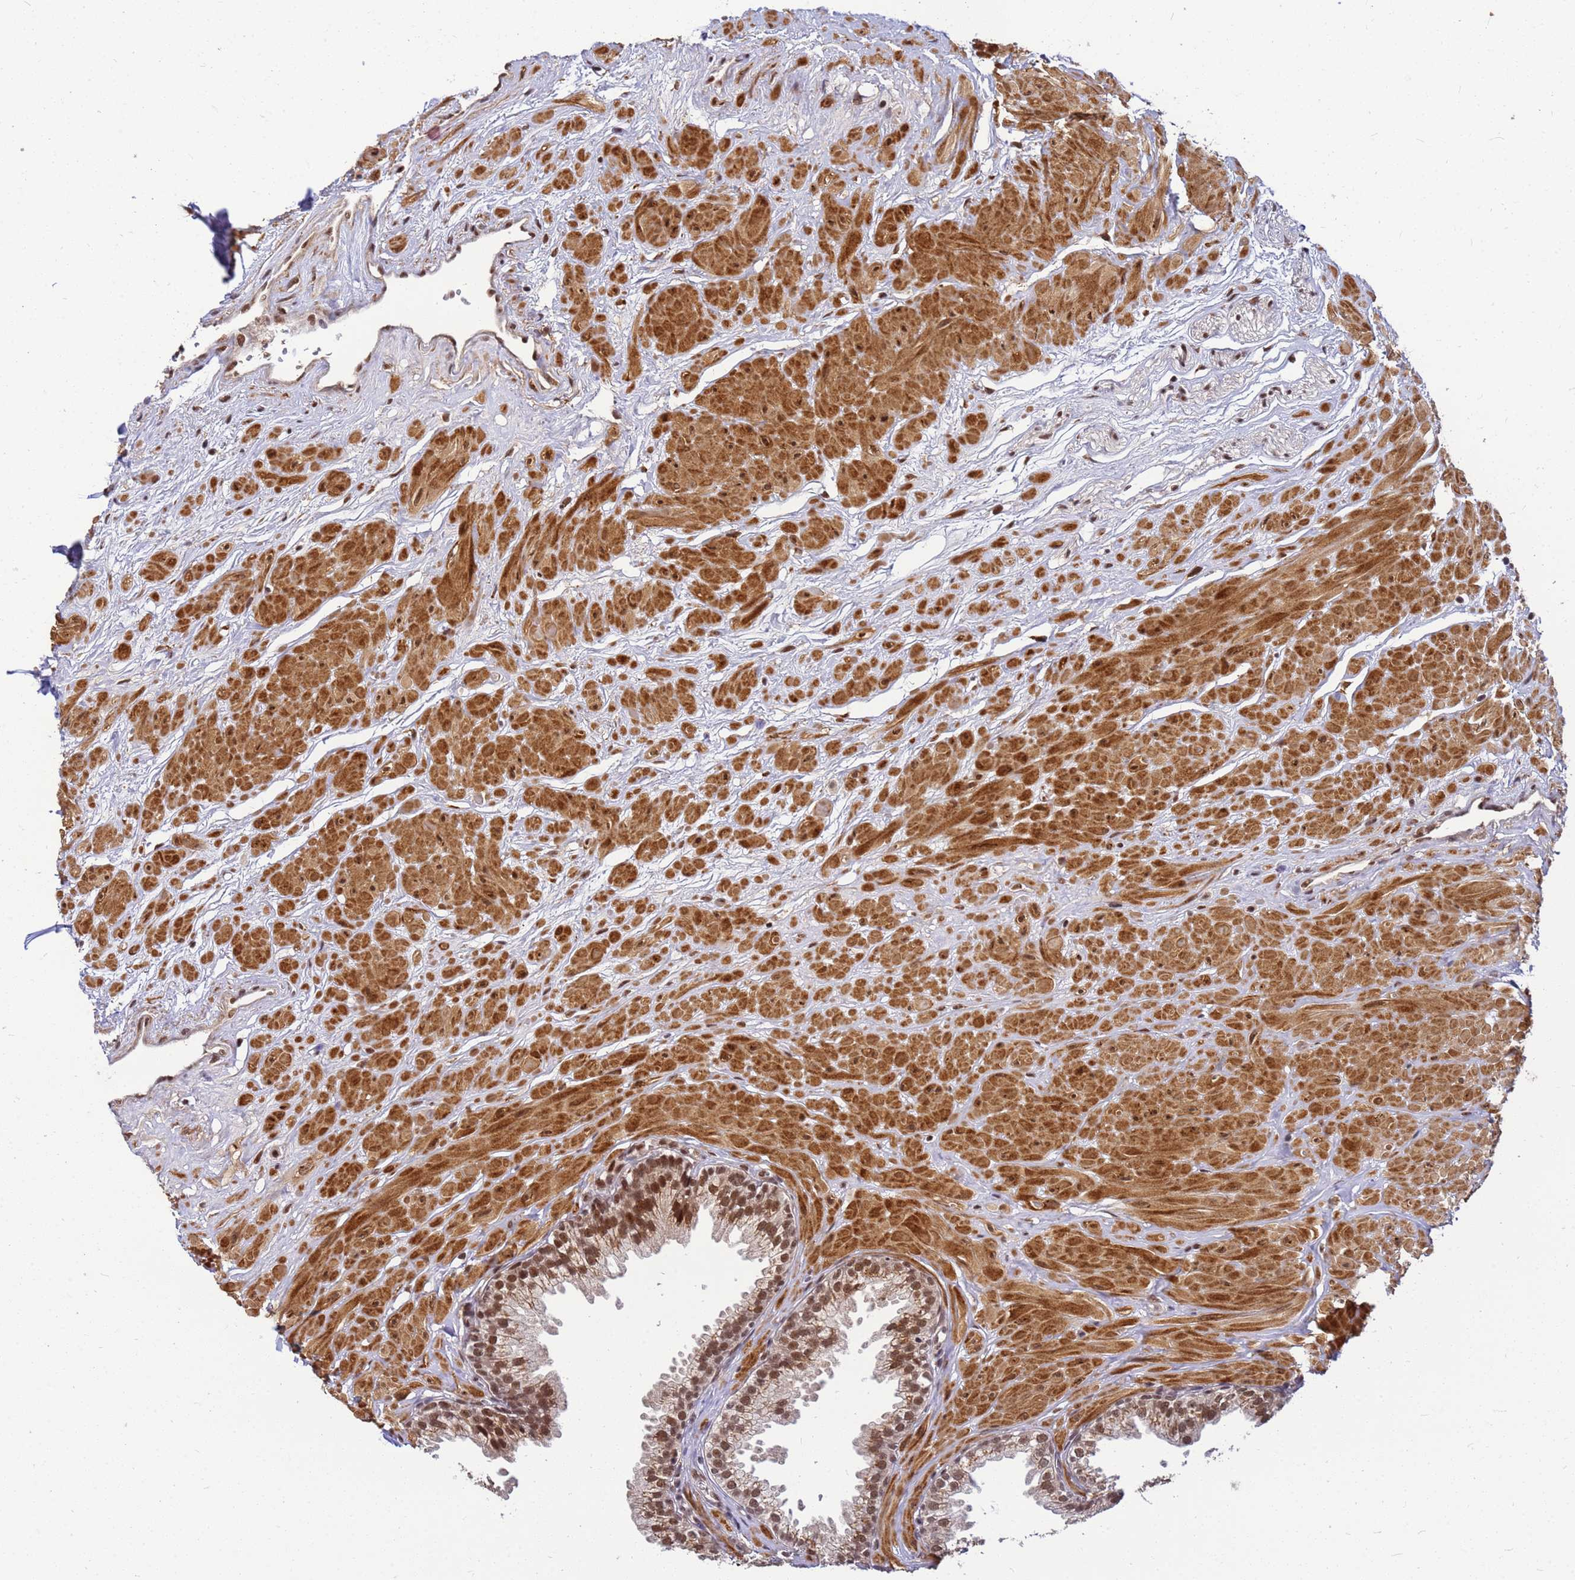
{"staining": {"intensity": "moderate", "quantity": ">75%", "location": "nuclear"}, "tissue": "prostate", "cell_type": "Glandular cells", "image_type": "normal", "snomed": [{"axis": "morphology", "description": "Normal tissue, NOS"}, {"axis": "topography", "description": "Prostate"}, {"axis": "topography", "description": "Peripheral nerve tissue"}], "caption": "High-magnification brightfield microscopy of normal prostate stained with DAB (3,3'-diaminobenzidine) (brown) and counterstained with hematoxylin (blue). glandular cells exhibit moderate nuclear positivity is present in about>75% of cells. The protein of interest is shown in brown color, while the nuclei are stained blue.", "gene": "NCBP2", "patient": {"sex": "male", "age": 55}}